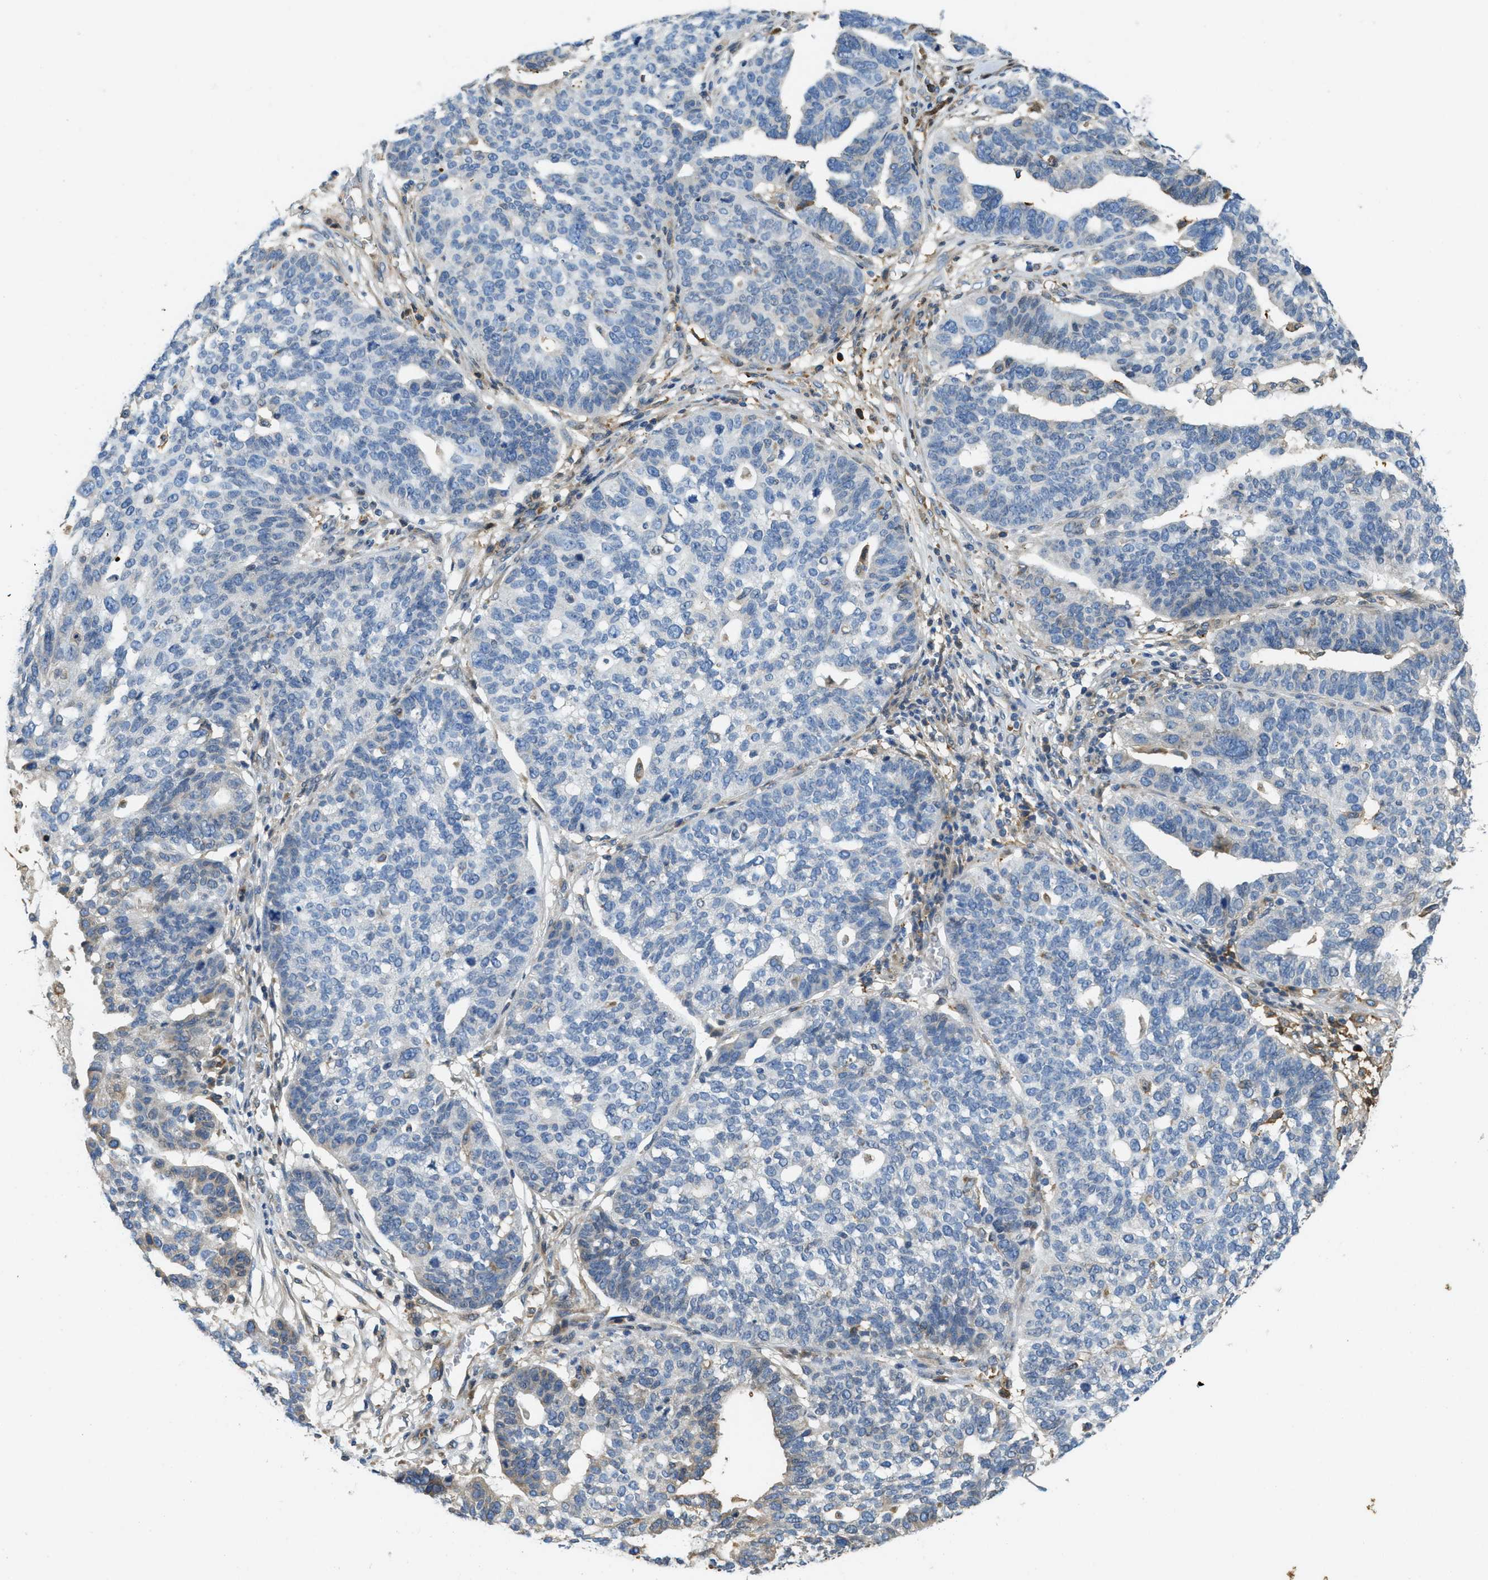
{"staining": {"intensity": "moderate", "quantity": "<25%", "location": "cytoplasmic/membranous"}, "tissue": "ovarian cancer", "cell_type": "Tumor cells", "image_type": "cancer", "snomed": [{"axis": "morphology", "description": "Cystadenocarcinoma, serous, NOS"}, {"axis": "topography", "description": "Ovary"}], "caption": "High-magnification brightfield microscopy of ovarian cancer (serous cystadenocarcinoma) stained with DAB (3,3'-diaminobenzidine) (brown) and counterstained with hematoxylin (blue). tumor cells exhibit moderate cytoplasmic/membranous positivity is identified in approximately<25% of cells.", "gene": "MPDU1", "patient": {"sex": "female", "age": 59}}